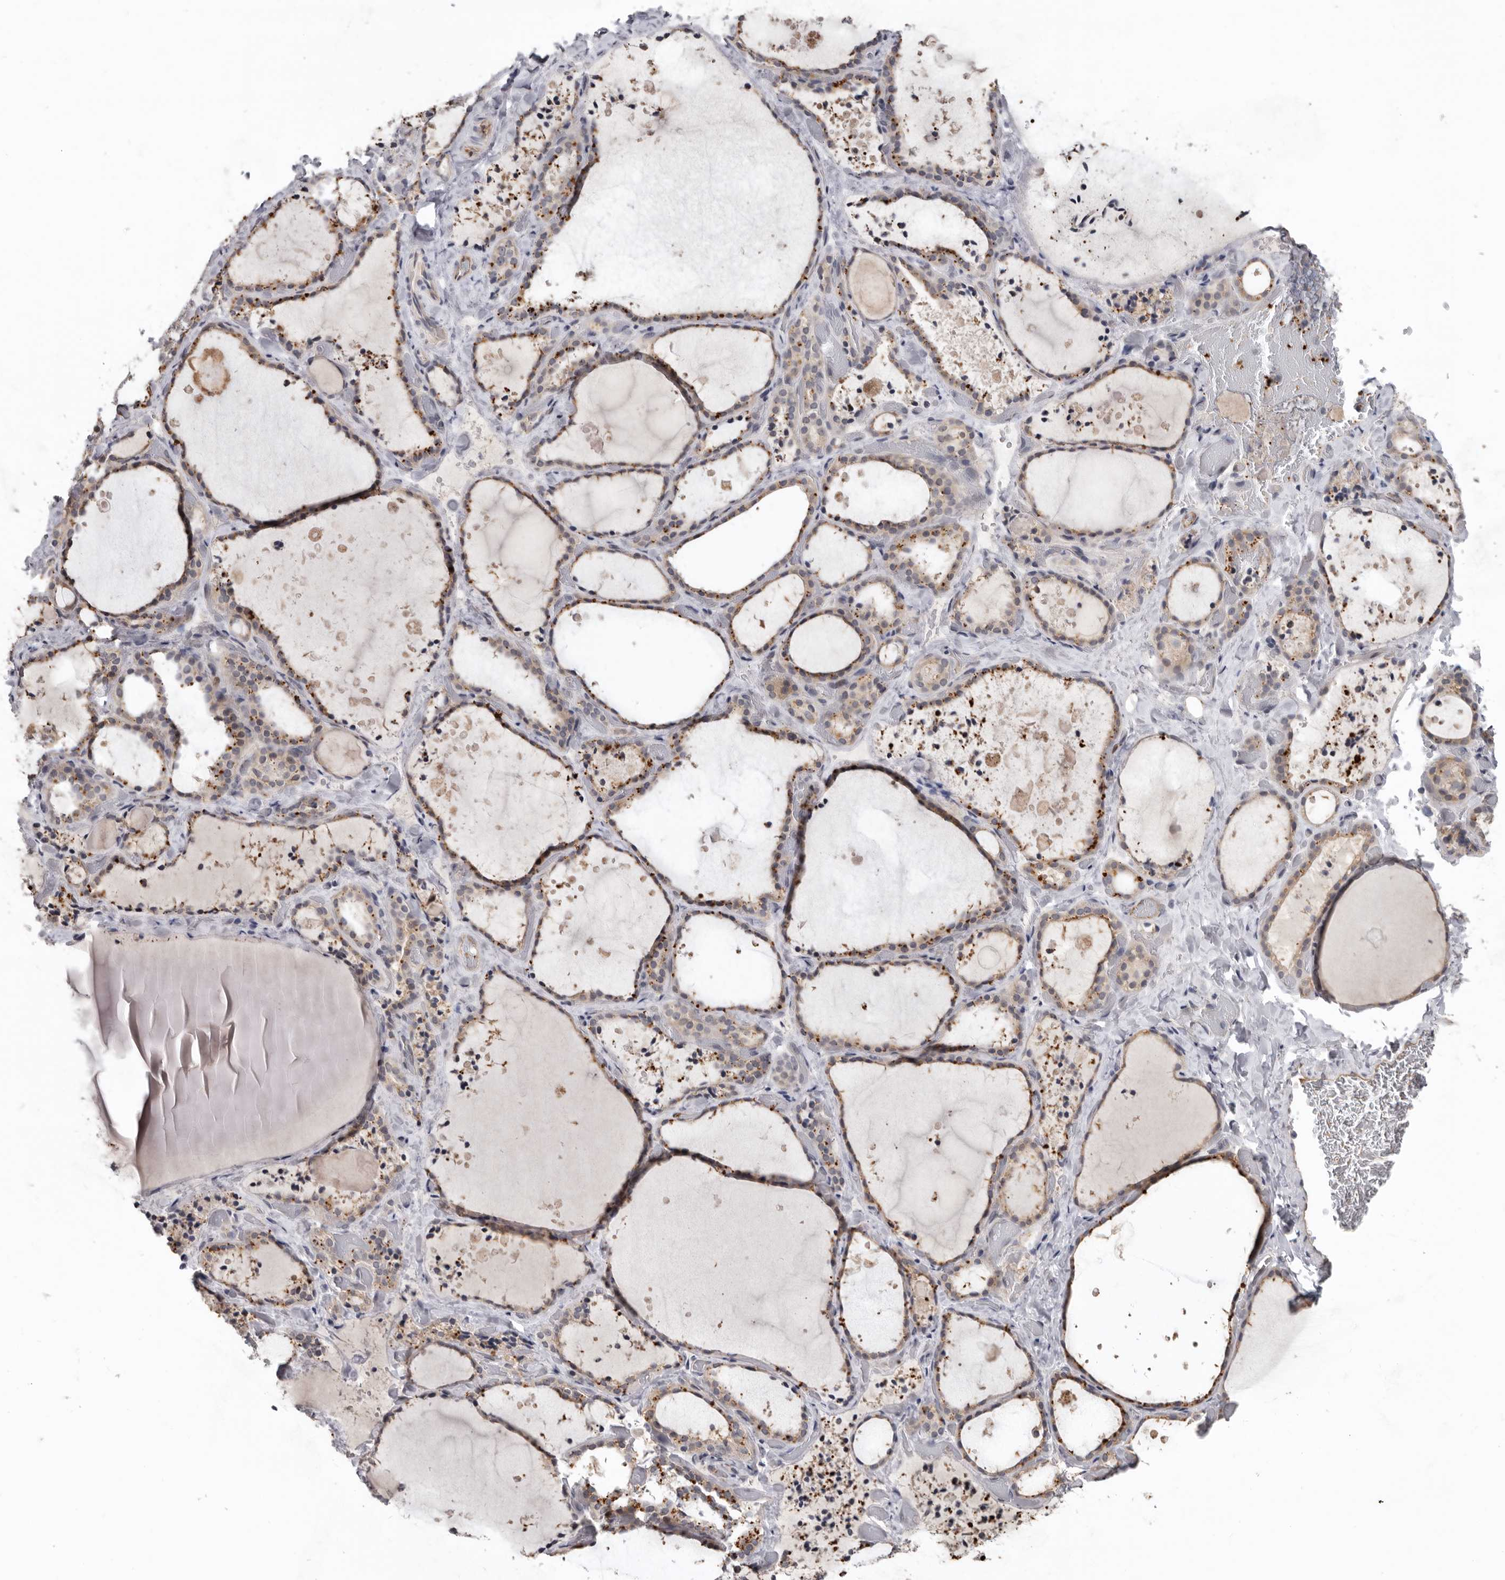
{"staining": {"intensity": "moderate", "quantity": "25%-75%", "location": "cytoplasmic/membranous"}, "tissue": "thyroid gland", "cell_type": "Glandular cells", "image_type": "normal", "snomed": [{"axis": "morphology", "description": "Normal tissue, NOS"}, {"axis": "topography", "description": "Thyroid gland"}], "caption": "Benign thyroid gland demonstrates moderate cytoplasmic/membranous expression in approximately 25%-75% of glandular cells, visualized by immunohistochemistry.", "gene": "CDCA8", "patient": {"sex": "female", "age": 44}}